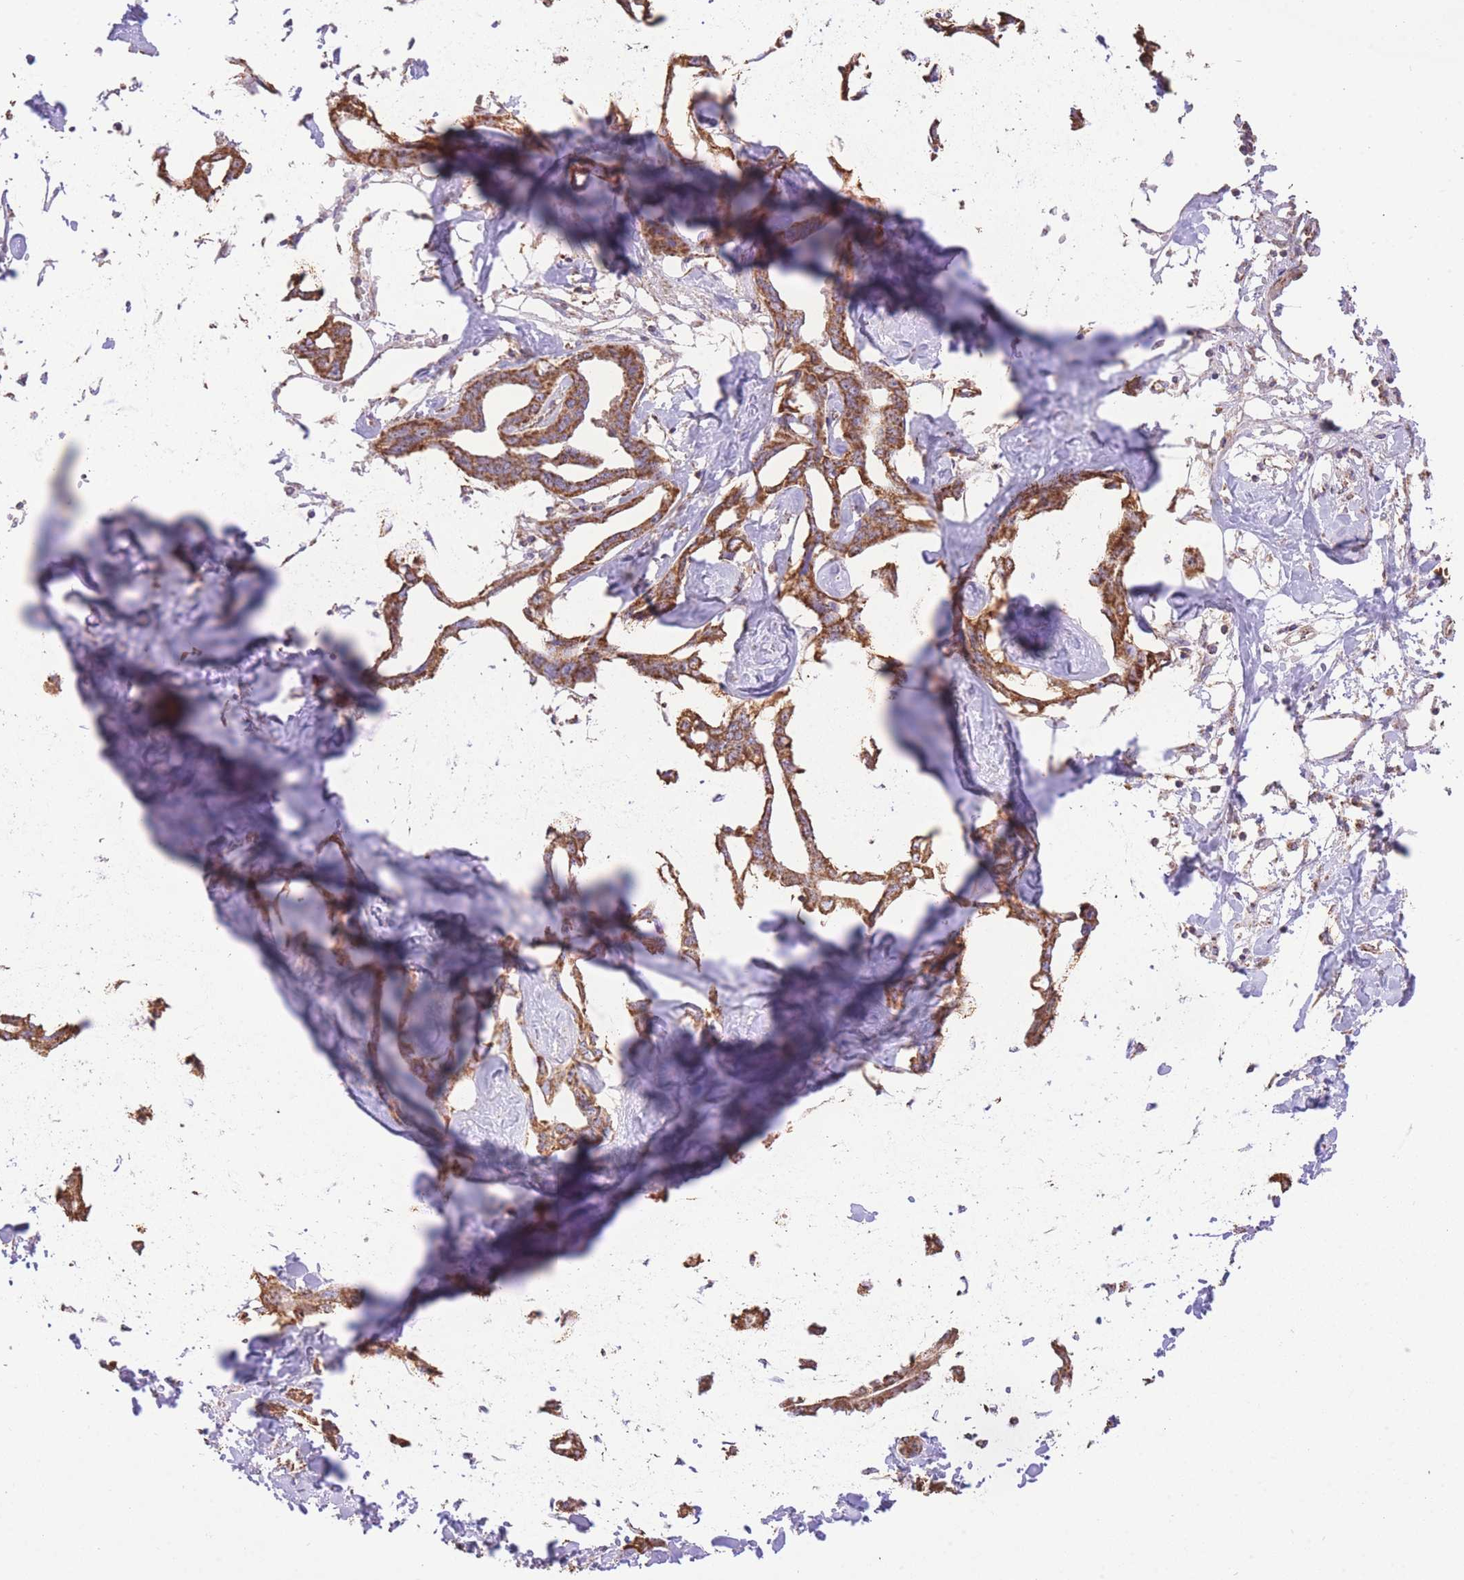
{"staining": {"intensity": "strong", "quantity": ">75%", "location": "cytoplasmic/membranous"}, "tissue": "liver cancer", "cell_type": "Tumor cells", "image_type": "cancer", "snomed": [{"axis": "morphology", "description": "Cholangiocarcinoma"}, {"axis": "topography", "description": "Liver"}], "caption": "Strong cytoplasmic/membranous expression for a protein is seen in approximately >75% of tumor cells of liver cancer using IHC.", "gene": "PREP", "patient": {"sex": "male", "age": 59}}